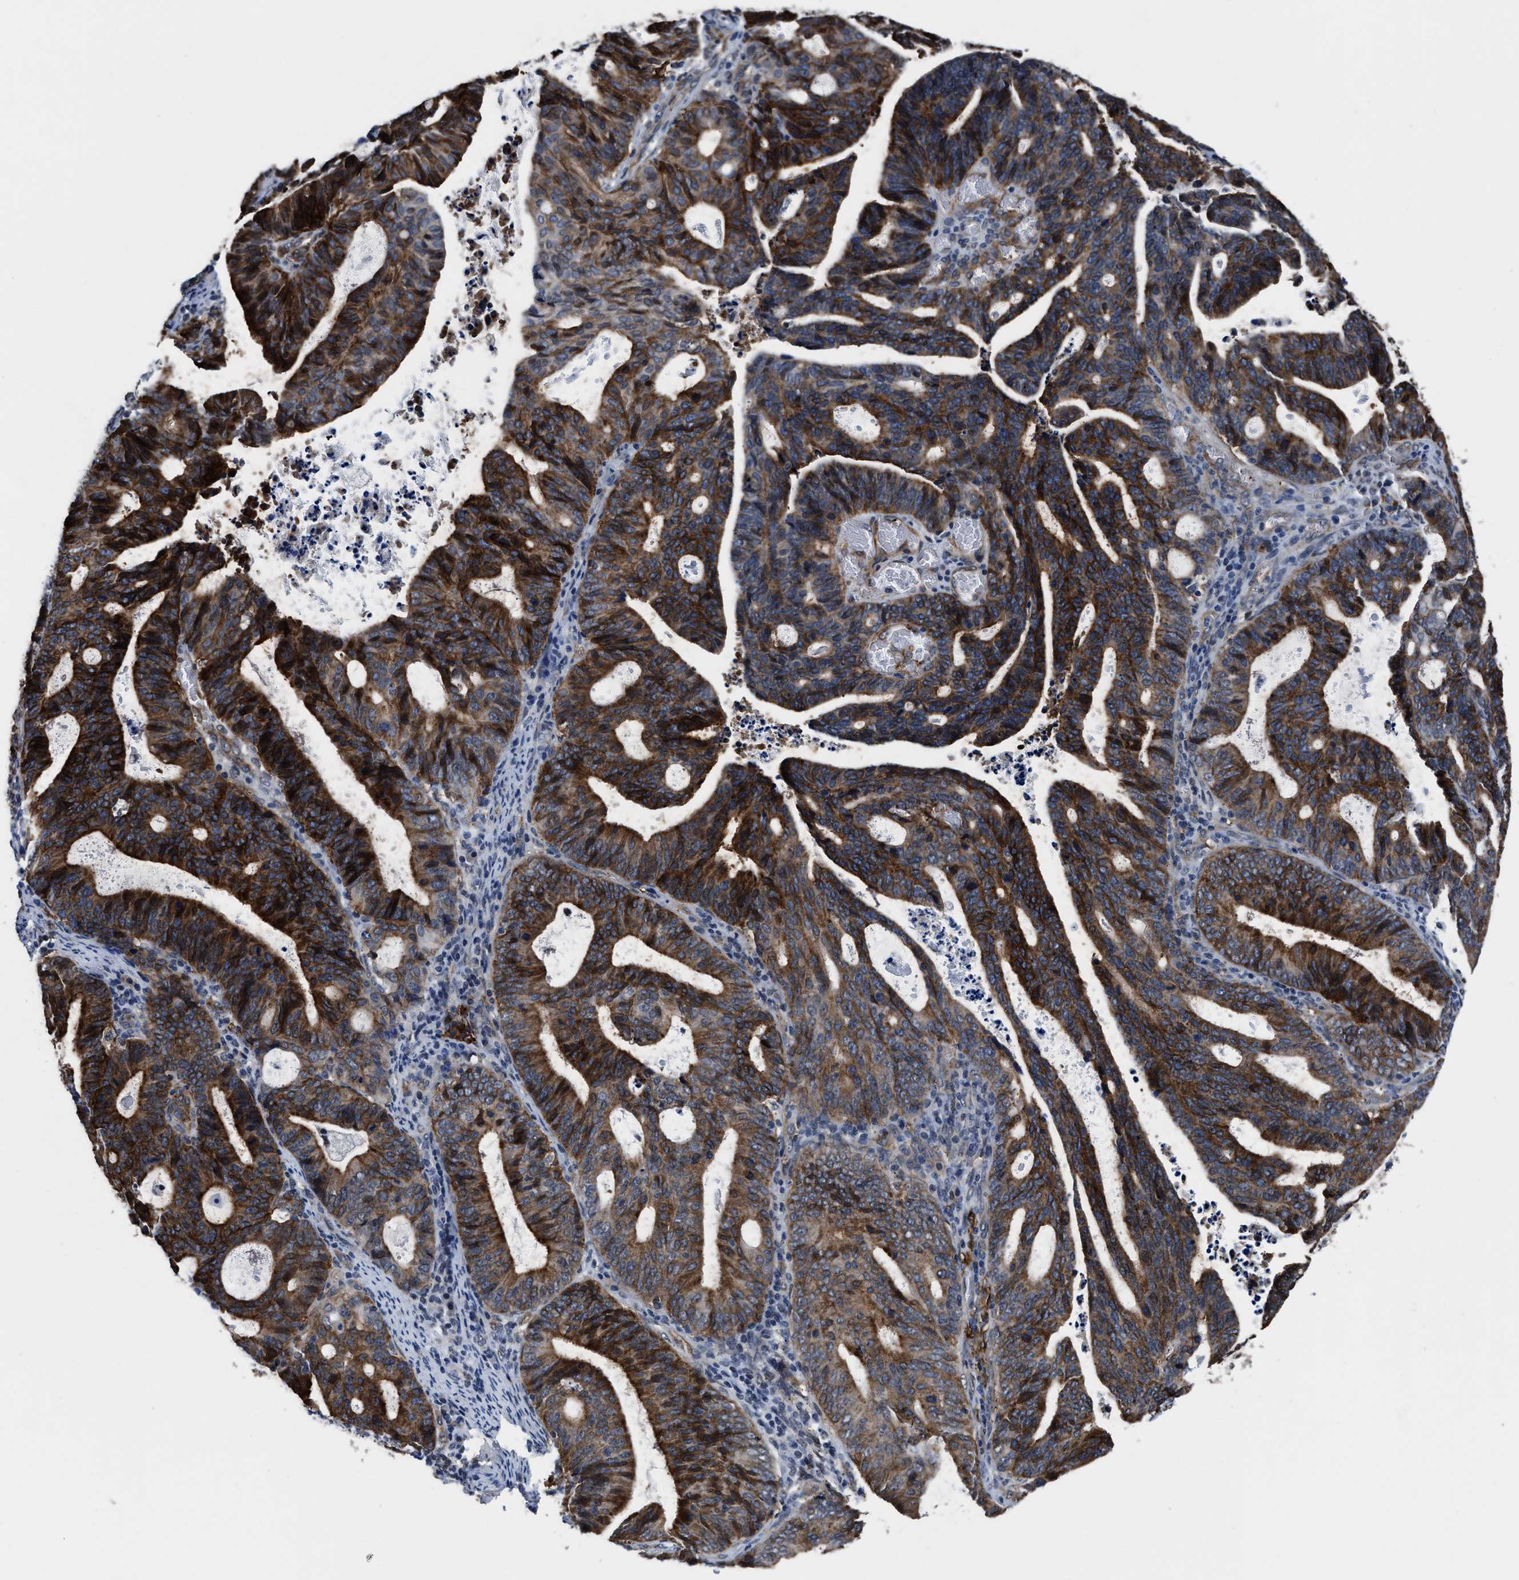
{"staining": {"intensity": "strong", "quantity": ">75%", "location": "cytoplasmic/membranous"}, "tissue": "endometrial cancer", "cell_type": "Tumor cells", "image_type": "cancer", "snomed": [{"axis": "morphology", "description": "Adenocarcinoma, NOS"}, {"axis": "topography", "description": "Uterus"}], "caption": "Endometrial cancer was stained to show a protein in brown. There is high levels of strong cytoplasmic/membranous positivity in about >75% of tumor cells. The protein of interest is shown in brown color, while the nuclei are stained blue.", "gene": "MARCKSL1", "patient": {"sex": "female", "age": 83}}